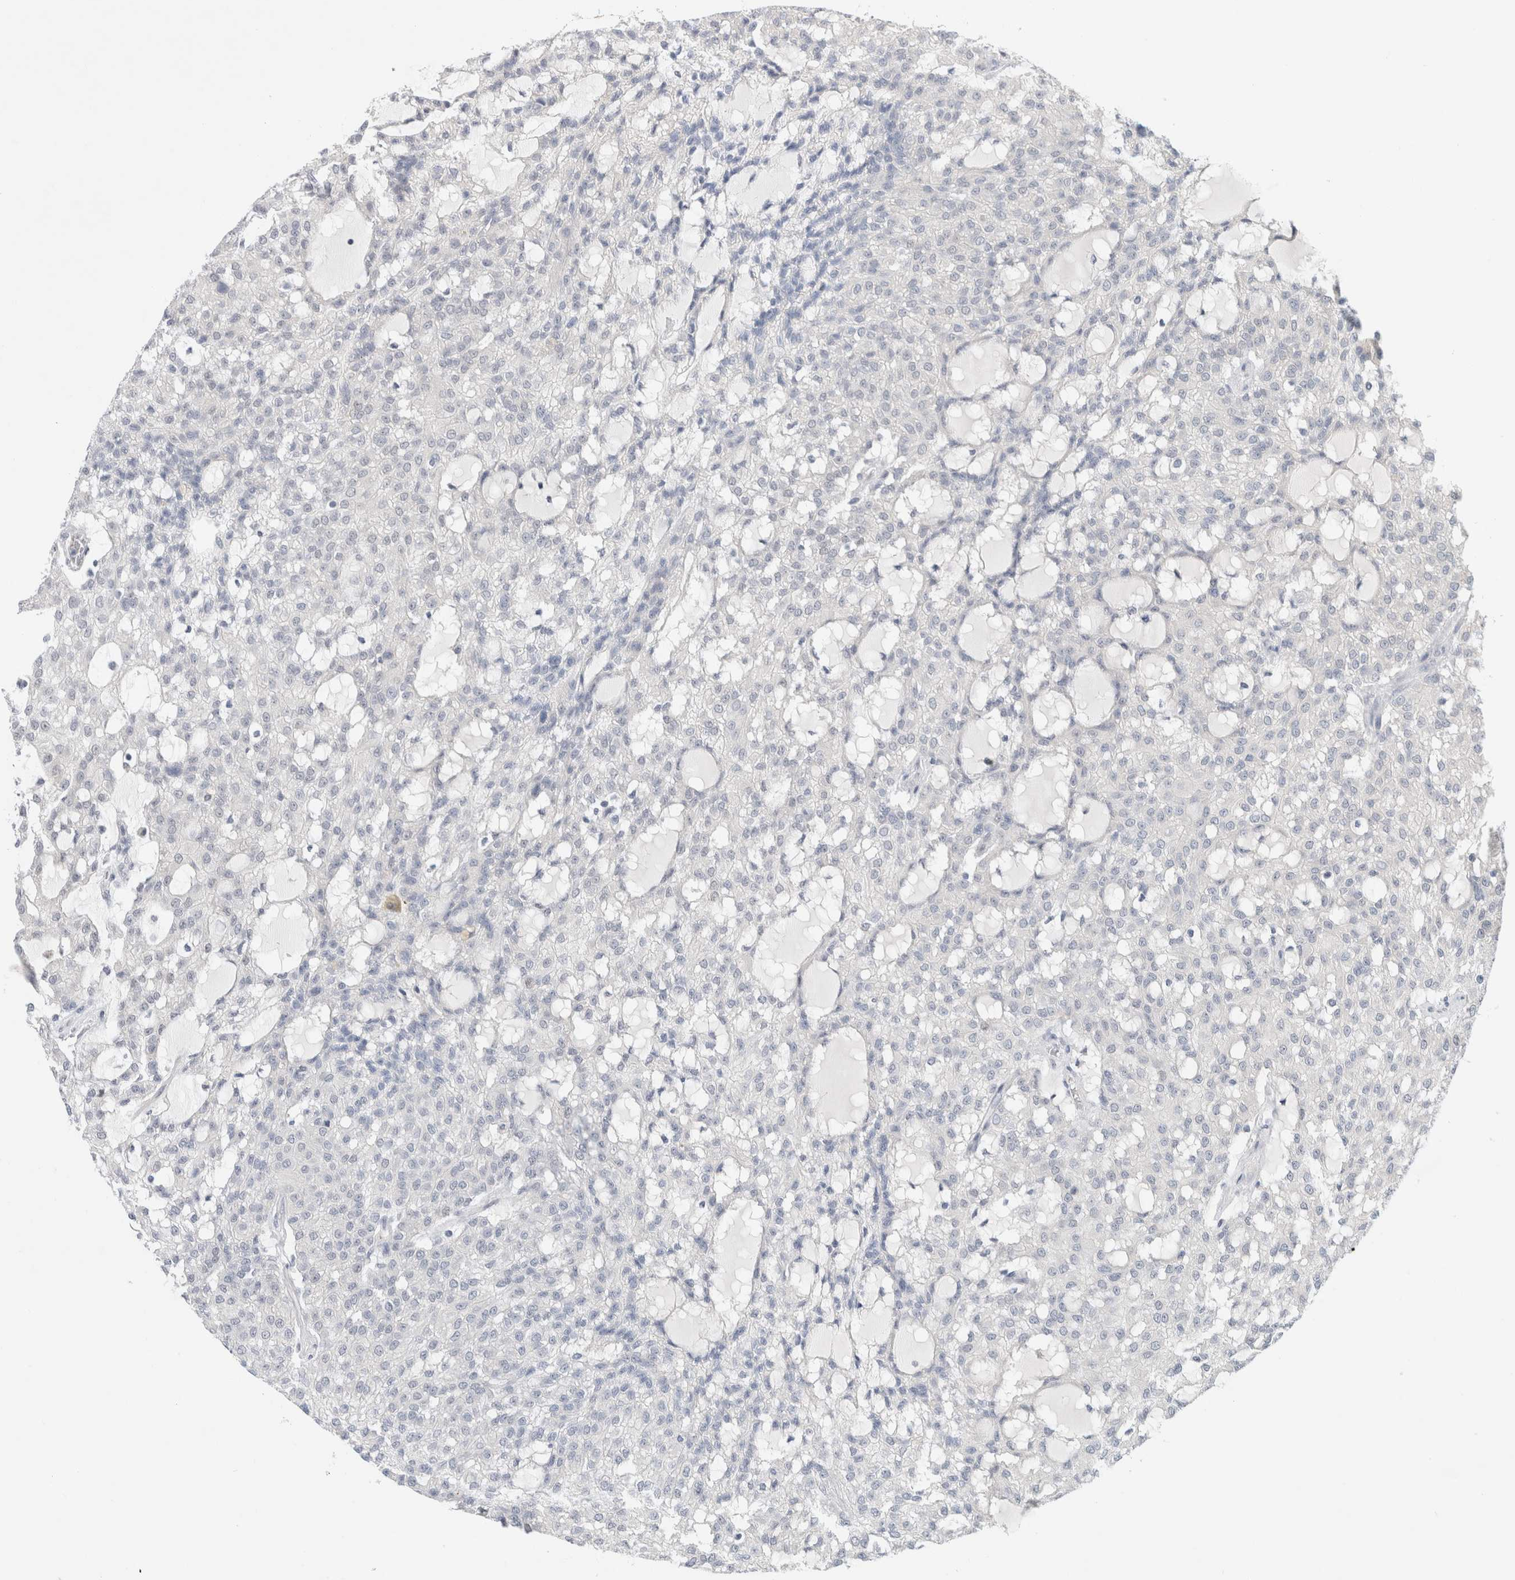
{"staining": {"intensity": "negative", "quantity": "none", "location": "none"}, "tissue": "renal cancer", "cell_type": "Tumor cells", "image_type": "cancer", "snomed": [{"axis": "morphology", "description": "Adenocarcinoma, NOS"}, {"axis": "topography", "description": "Kidney"}], "caption": "A histopathology image of human renal adenocarcinoma is negative for staining in tumor cells.", "gene": "KNL1", "patient": {"sex": "male", "age": 63}}